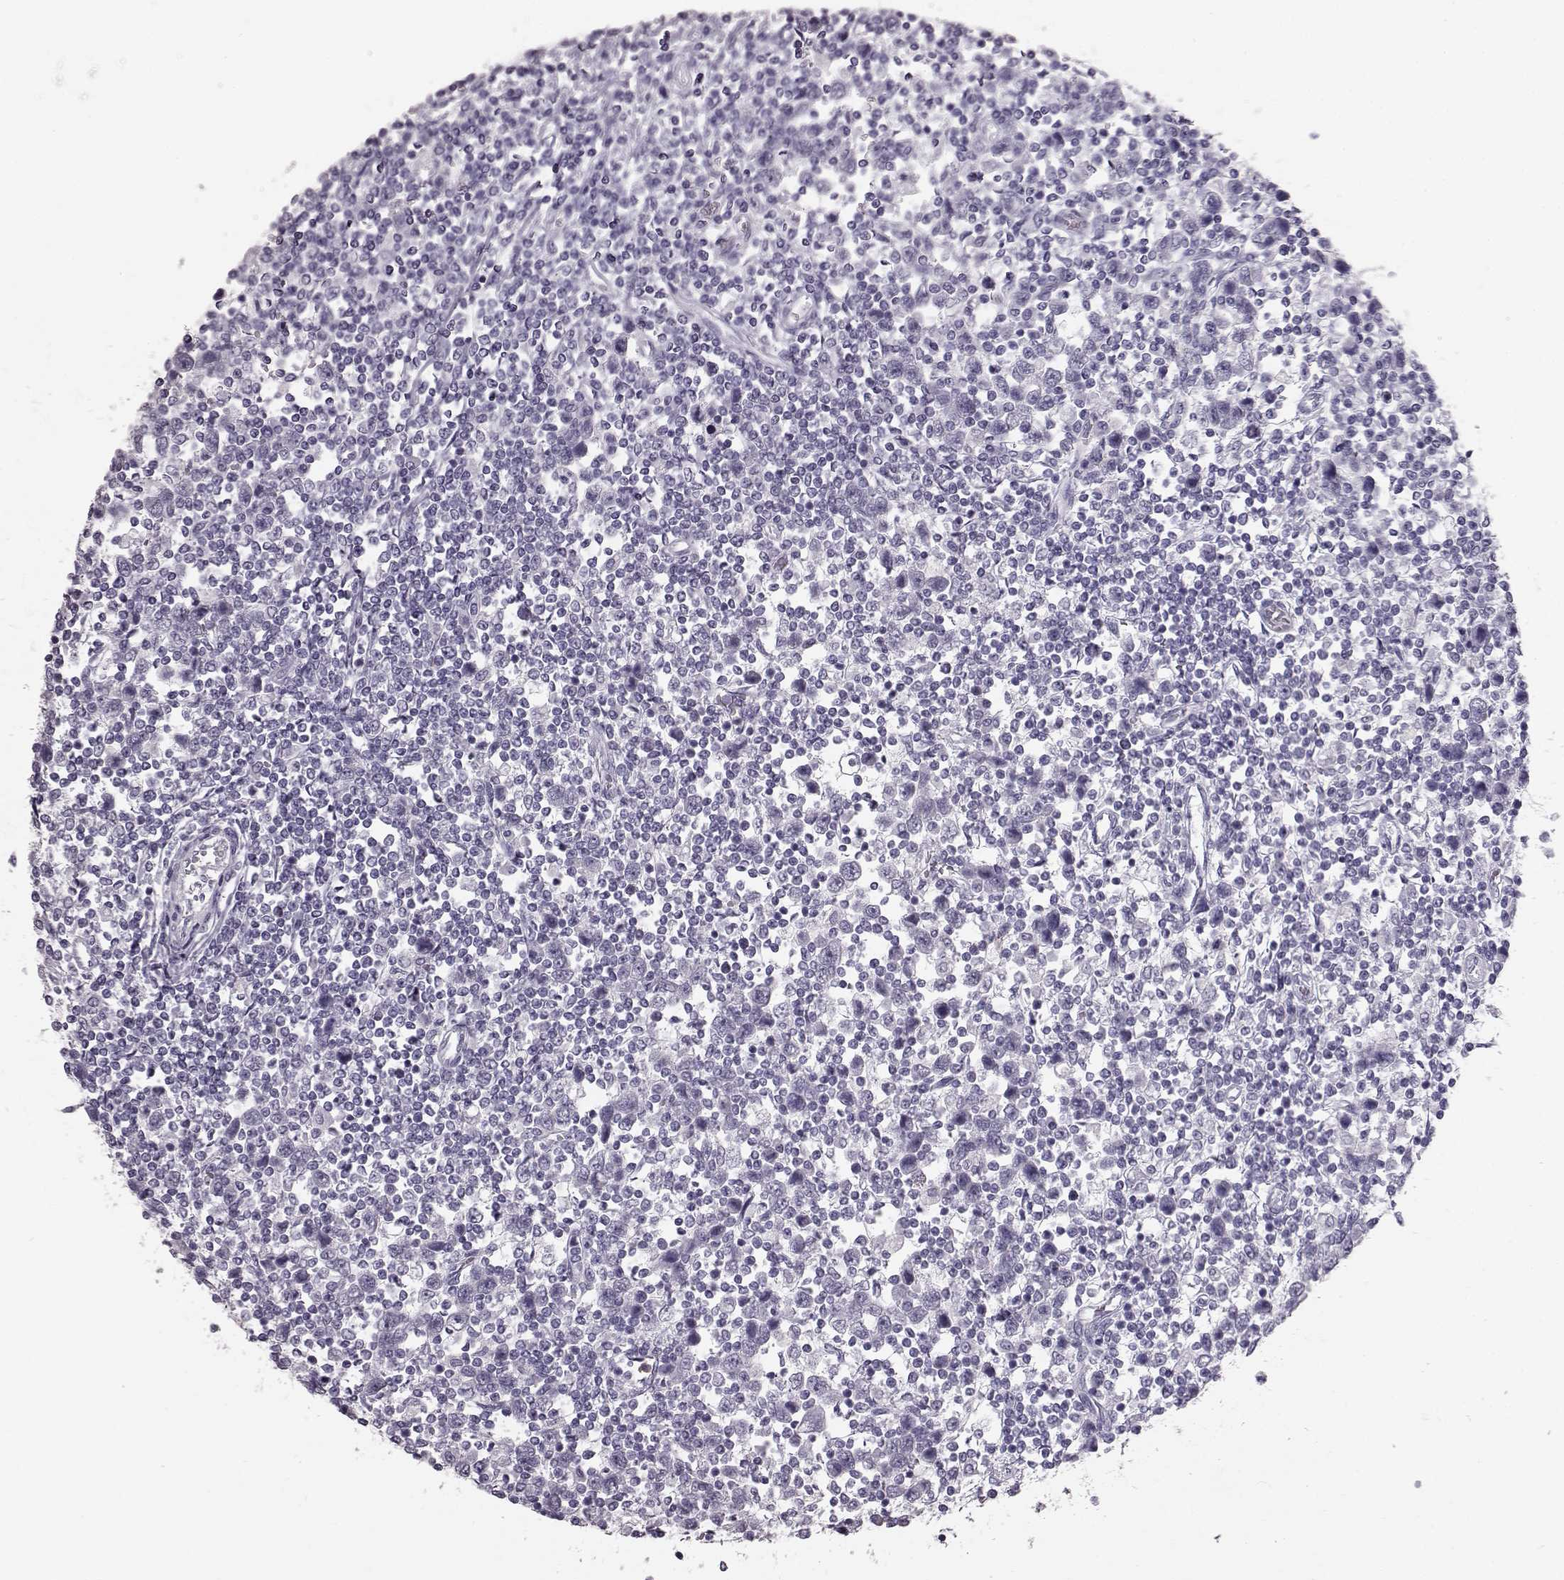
{"staining": {"intensity": "negative", "quantity": "none", "location": "none"}, "tissue": "testis cancer", "cell_type": "Tumor cells", "image_type": "cancer", "snomed": [{"axis": "morphology", "description": "Normal tissue, NOS"}, {"axis": "morphology", "description": "Seminoma, NOS"}, {"axis": "topography", "description": "Testis"}, {"axis": "topography", "description": "Epididymis"}], "caption": "An IHC histopathology image of testis cancer is shown. There is no staining in tumor cells of testis cancer.", "gene": "FUT4", "patient": {"sex": "male", "age": 34}}